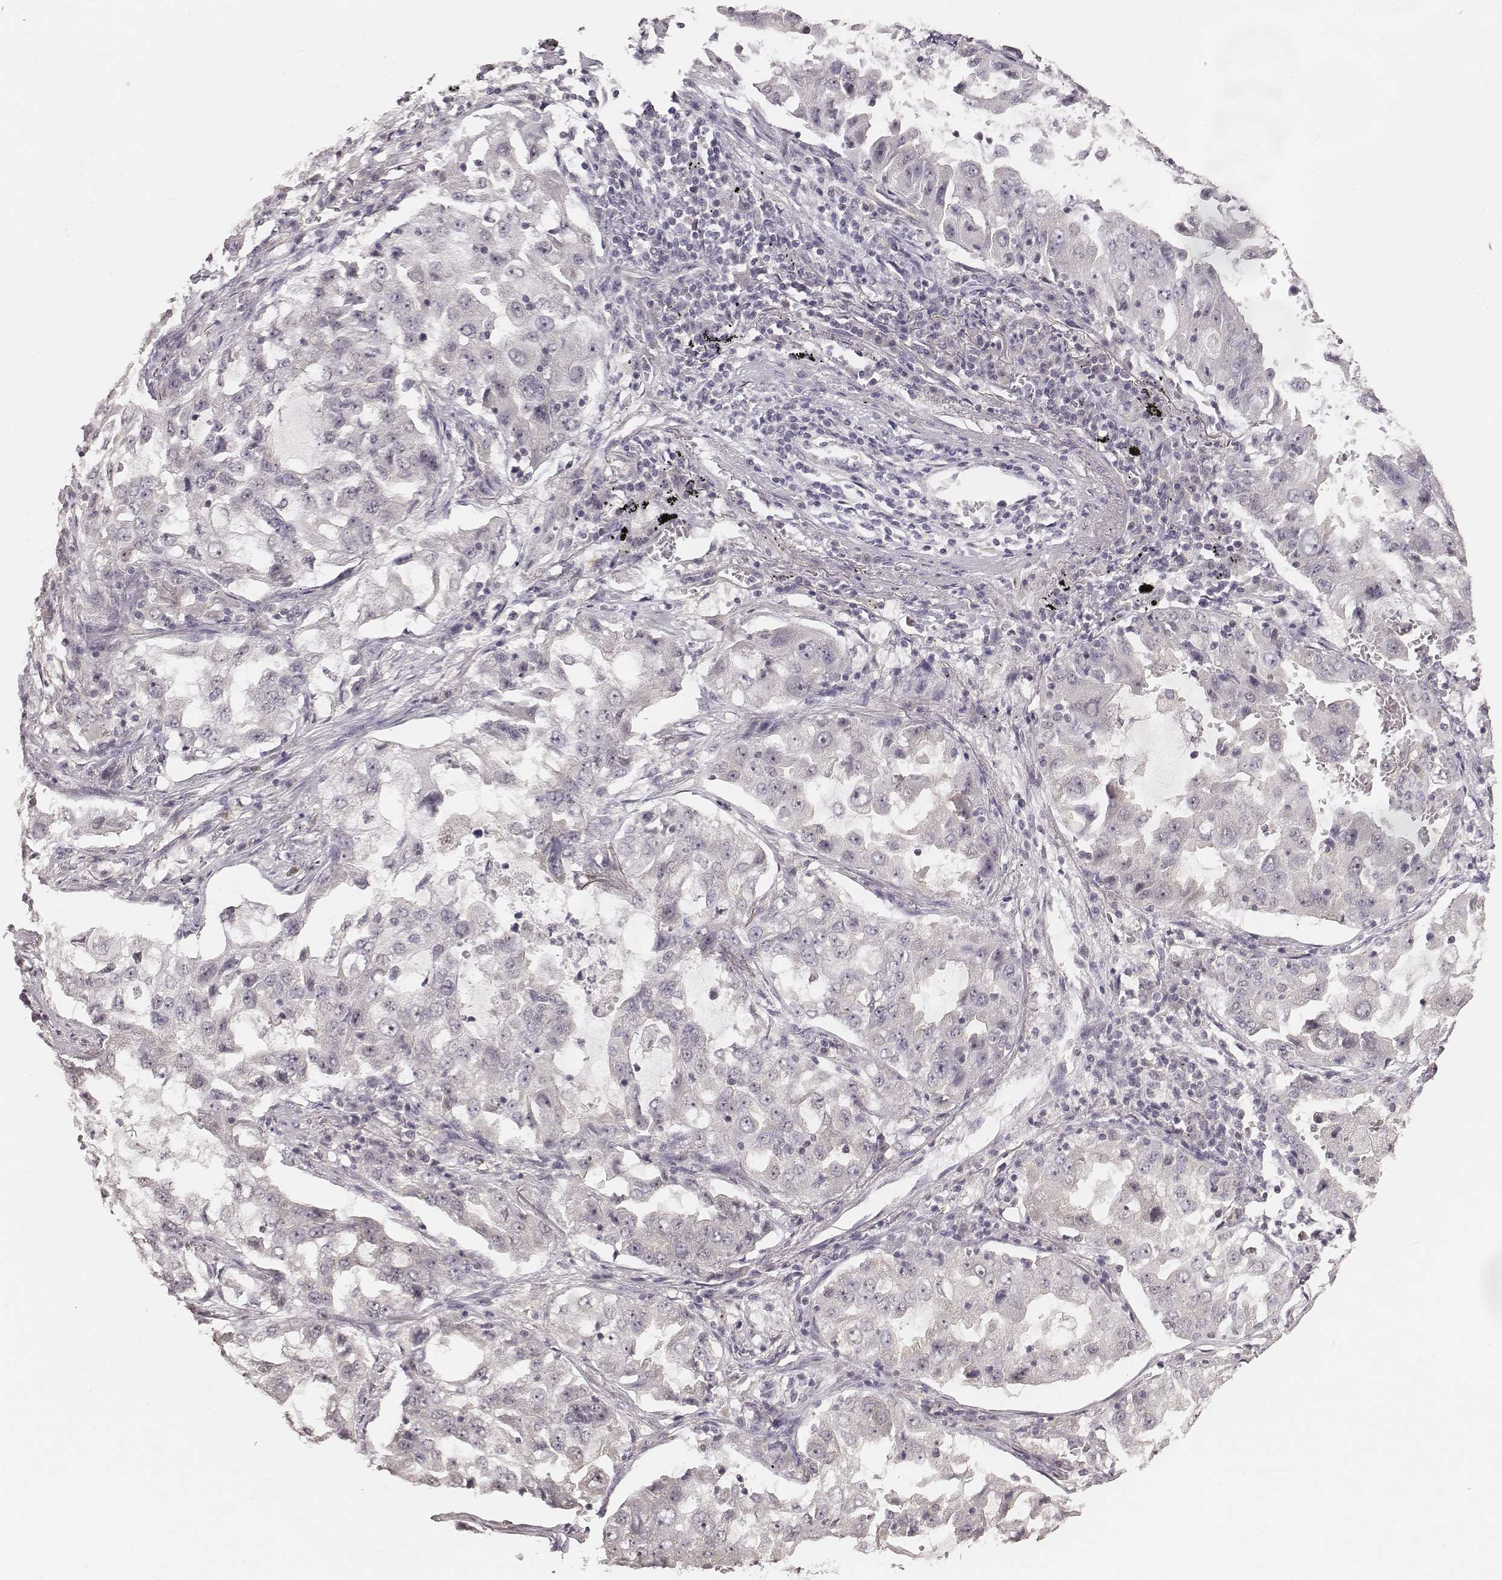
{"staining": {"intensity": "negative", "quantity": "none", "location": "none"}, "tissue": "lung cancer", "cell_type": "Tumor cells", "image_type": "cancer", "snomed": [{"axis": "morphology", "description": "Adenocarcinoma, NOS"}, {"axis": "topography", "description": "Lung"}], "caption": "Lung adenocarcinoma was stained to show a protein in brown. There is no significant positivity in tumor cells.", "gene": "LY6K", "patient": {"sex": "female", "age": 61}}